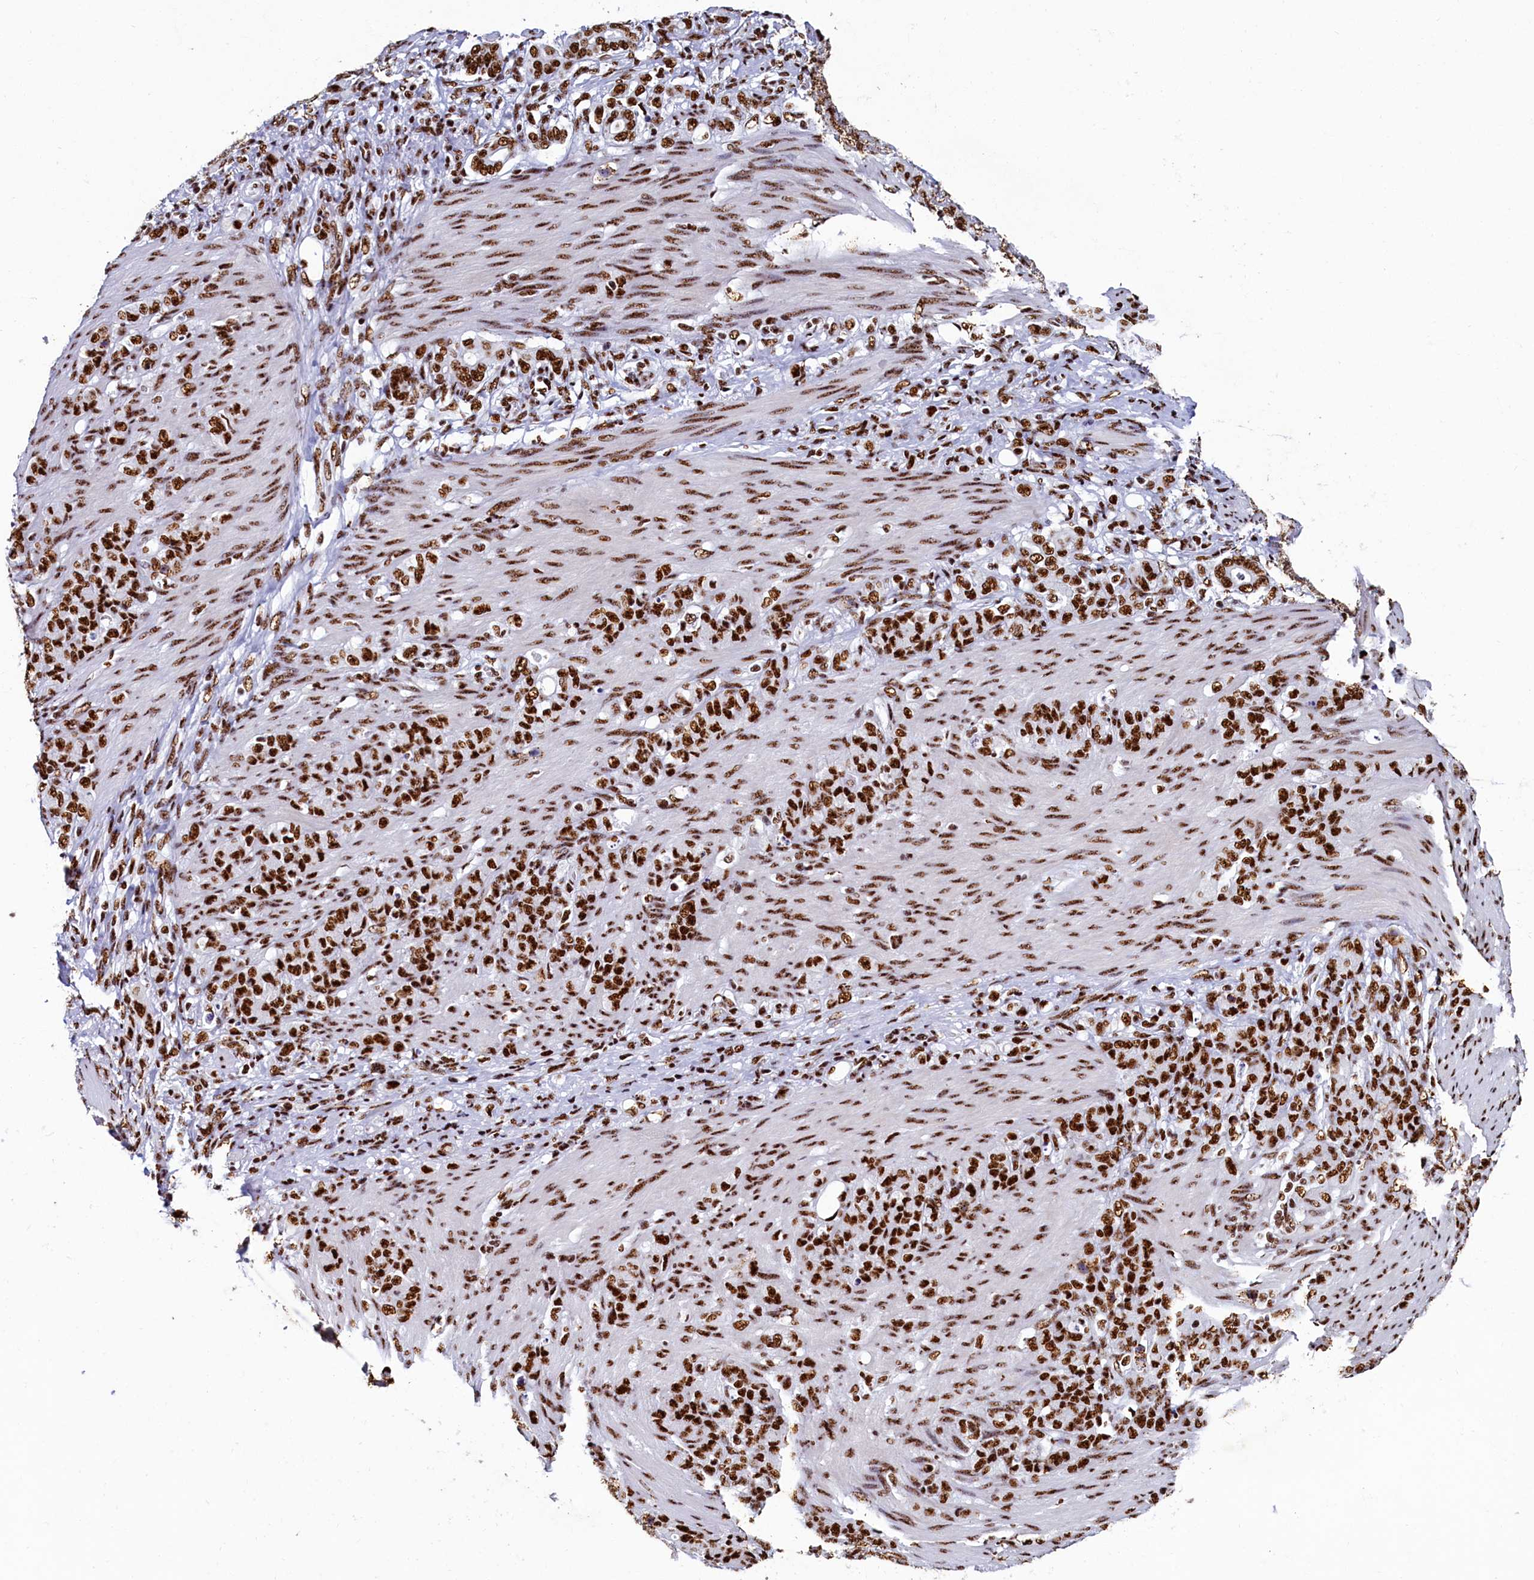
{"staining": {"intensity": "strong", "quantity": ">75%", "location": "nuclear"}, "tissue": "stomach cancer", "cell_type": "Tumor cells", "image_type": "cancer", "snomed": [{"axis": "morphology", "description": "Adenocarcinoma, NOS"}, {"axis": "topography", "description": "Stomach"}], "caption": "Brown immunohistochemical staining in human stomach cancer exhibits strong nuclear staining in about >75% of tumor cells.", "gene": "SRRM2", "patient": {"sex": "female", "age": 79}}